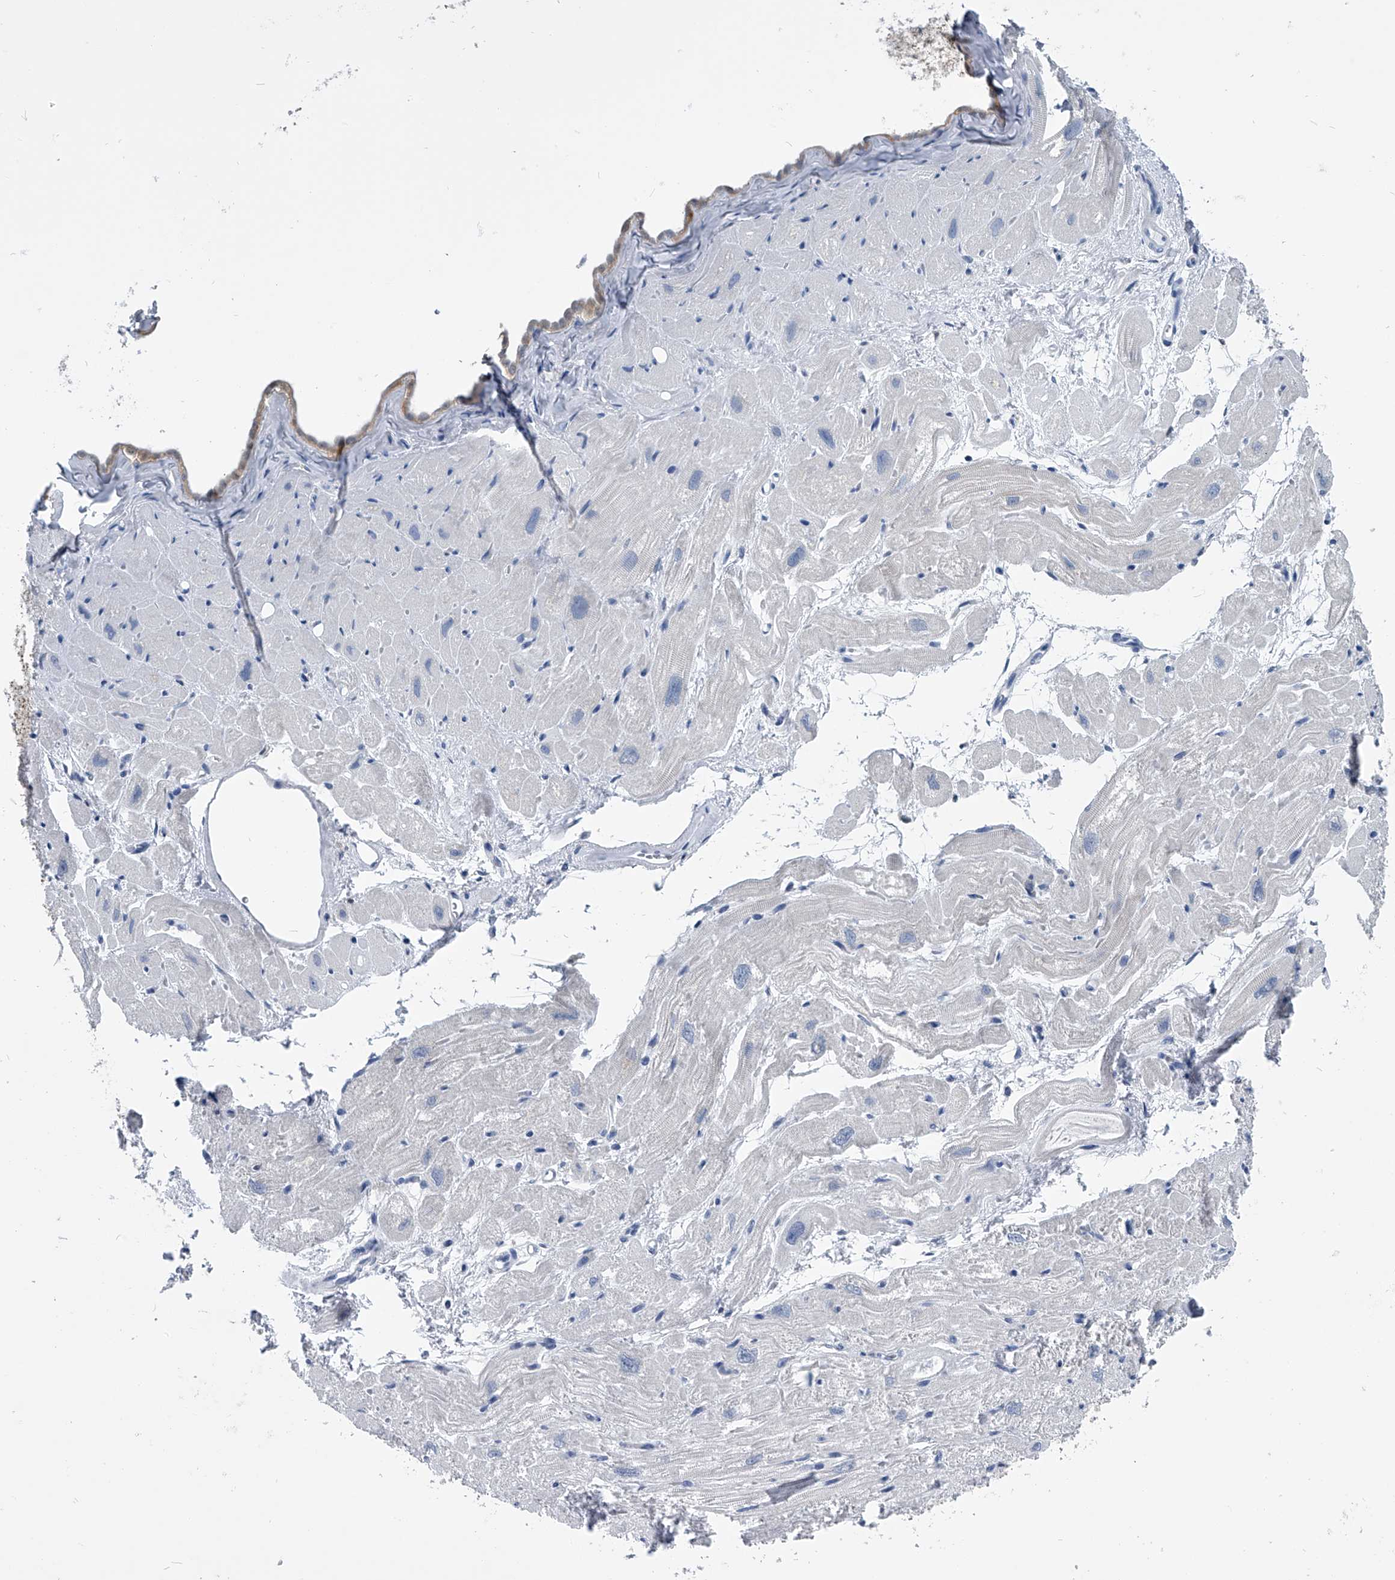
{"staining": {"intensity": "negative", "quantity": "none", "location": "none"}, "tissue": "heart muscle", "cell_type": "Cardiomyocytes", "image_type": "normal", "snomed": [{"axis": "morphology", "description": "Normal tissue, NOS"}, {"axis": "topography", "description": "Heart"}], "caption": "DAB (3,3'-diaminobenzidine) immunohistochemical staining of normal heart muscle exhibits no significant staining in cardiomyocytes.", "gene": "PDXK", "patient": {"sex": "male", "age": 50}}